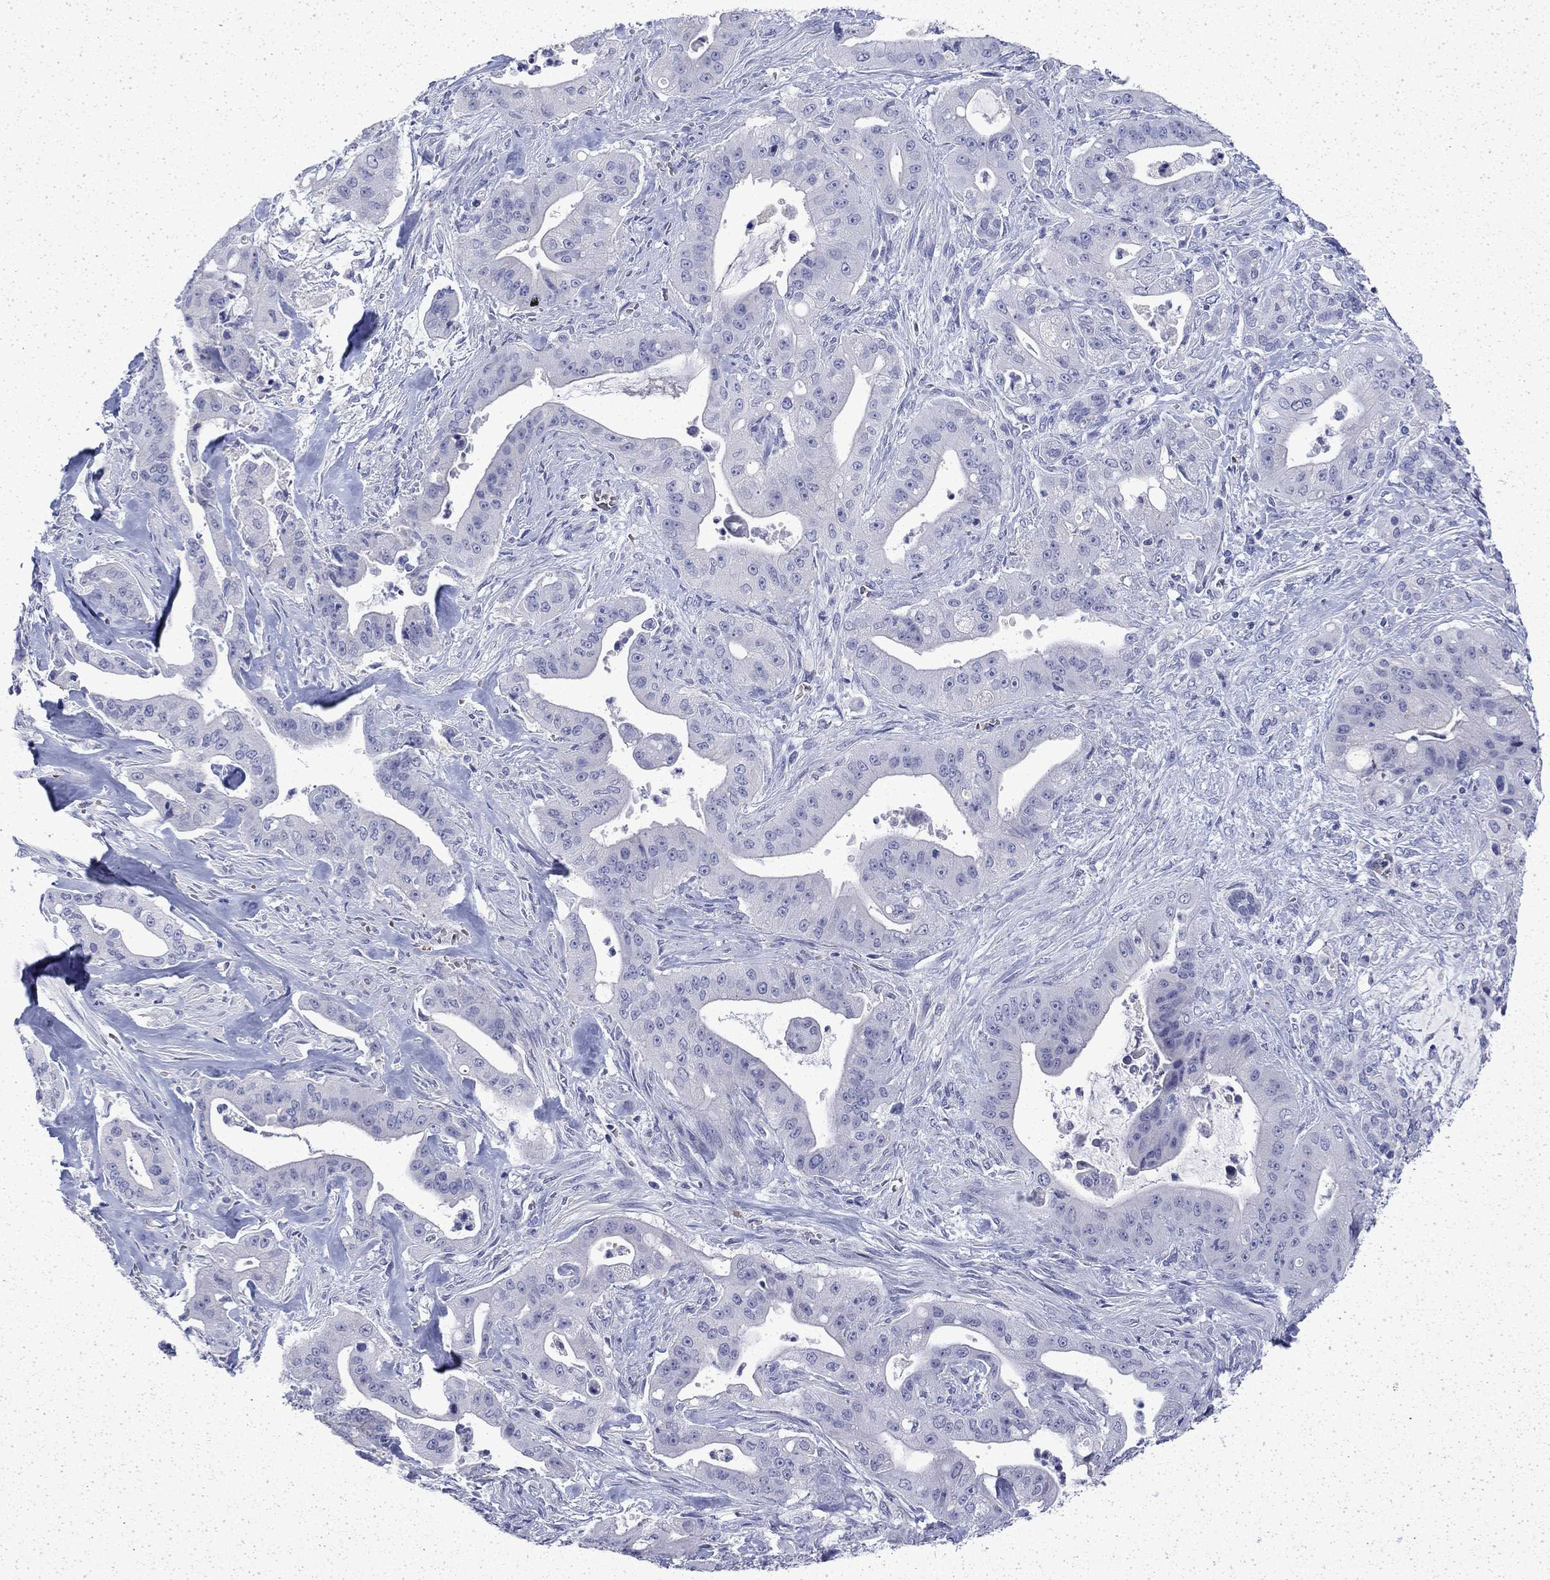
{"staining": {"intensity": "negative", "quantity": "none", "location": "none"}, "tissue": "pancreatic cancer", "cell_type": "Tumor cells", "image_type": "cancer", "snomed": [{"axis": "morphology", "description": "Normal tissue, NOS"}, {"axis": "morphology", "description": "Inflammation, NOS"}, {"axis": "morphology", "description": "Adenocarcinoma, NOS"}, {"axis": "topography", "description": "Pancreas"}], "caption": "Histopathology image shows no protein staining in tumor cells of pancreatic cancer tissue.", "gene": "ENPP6", "patient": {"sex": "male", "age": 57}}